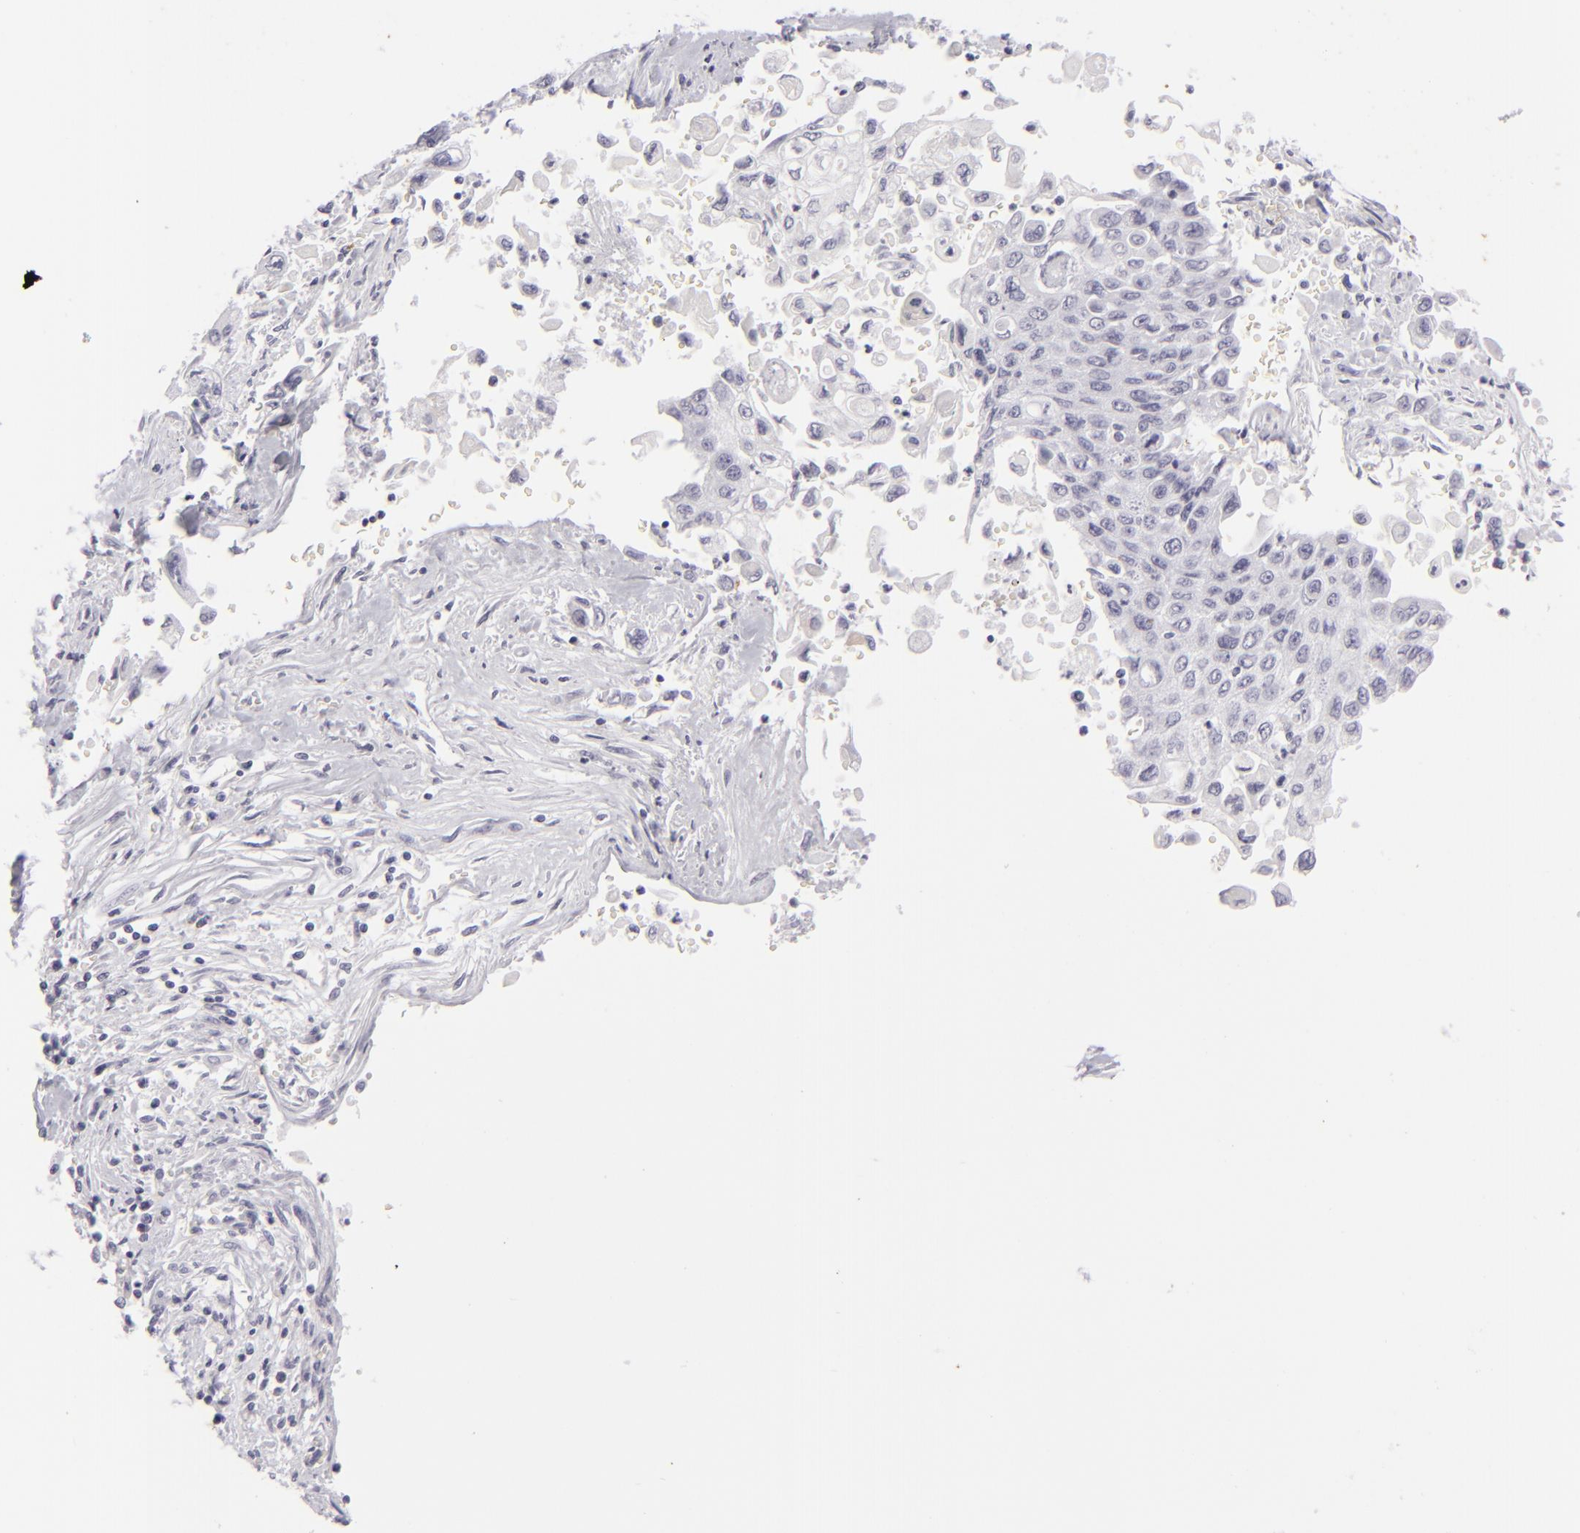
{"staining": {"intensity": "negative", "quantity": "none", "location": "none"}, "tissue": "pancreatic cancer", "cell_type": "Tumor cells", "image_type": "cancer", "snomed": [{"axis": "morphology", "description": "Adenocarcinoma, NOS"}, {"axis": "topography", "description": "Pancreas"}], "caption": "Immunohistochemistry of human adenocarcinoma (pancreatic) displays no expression in tumor cells.", "gene": "KRT1", "patient": {"sex": "male", "age": 70}}